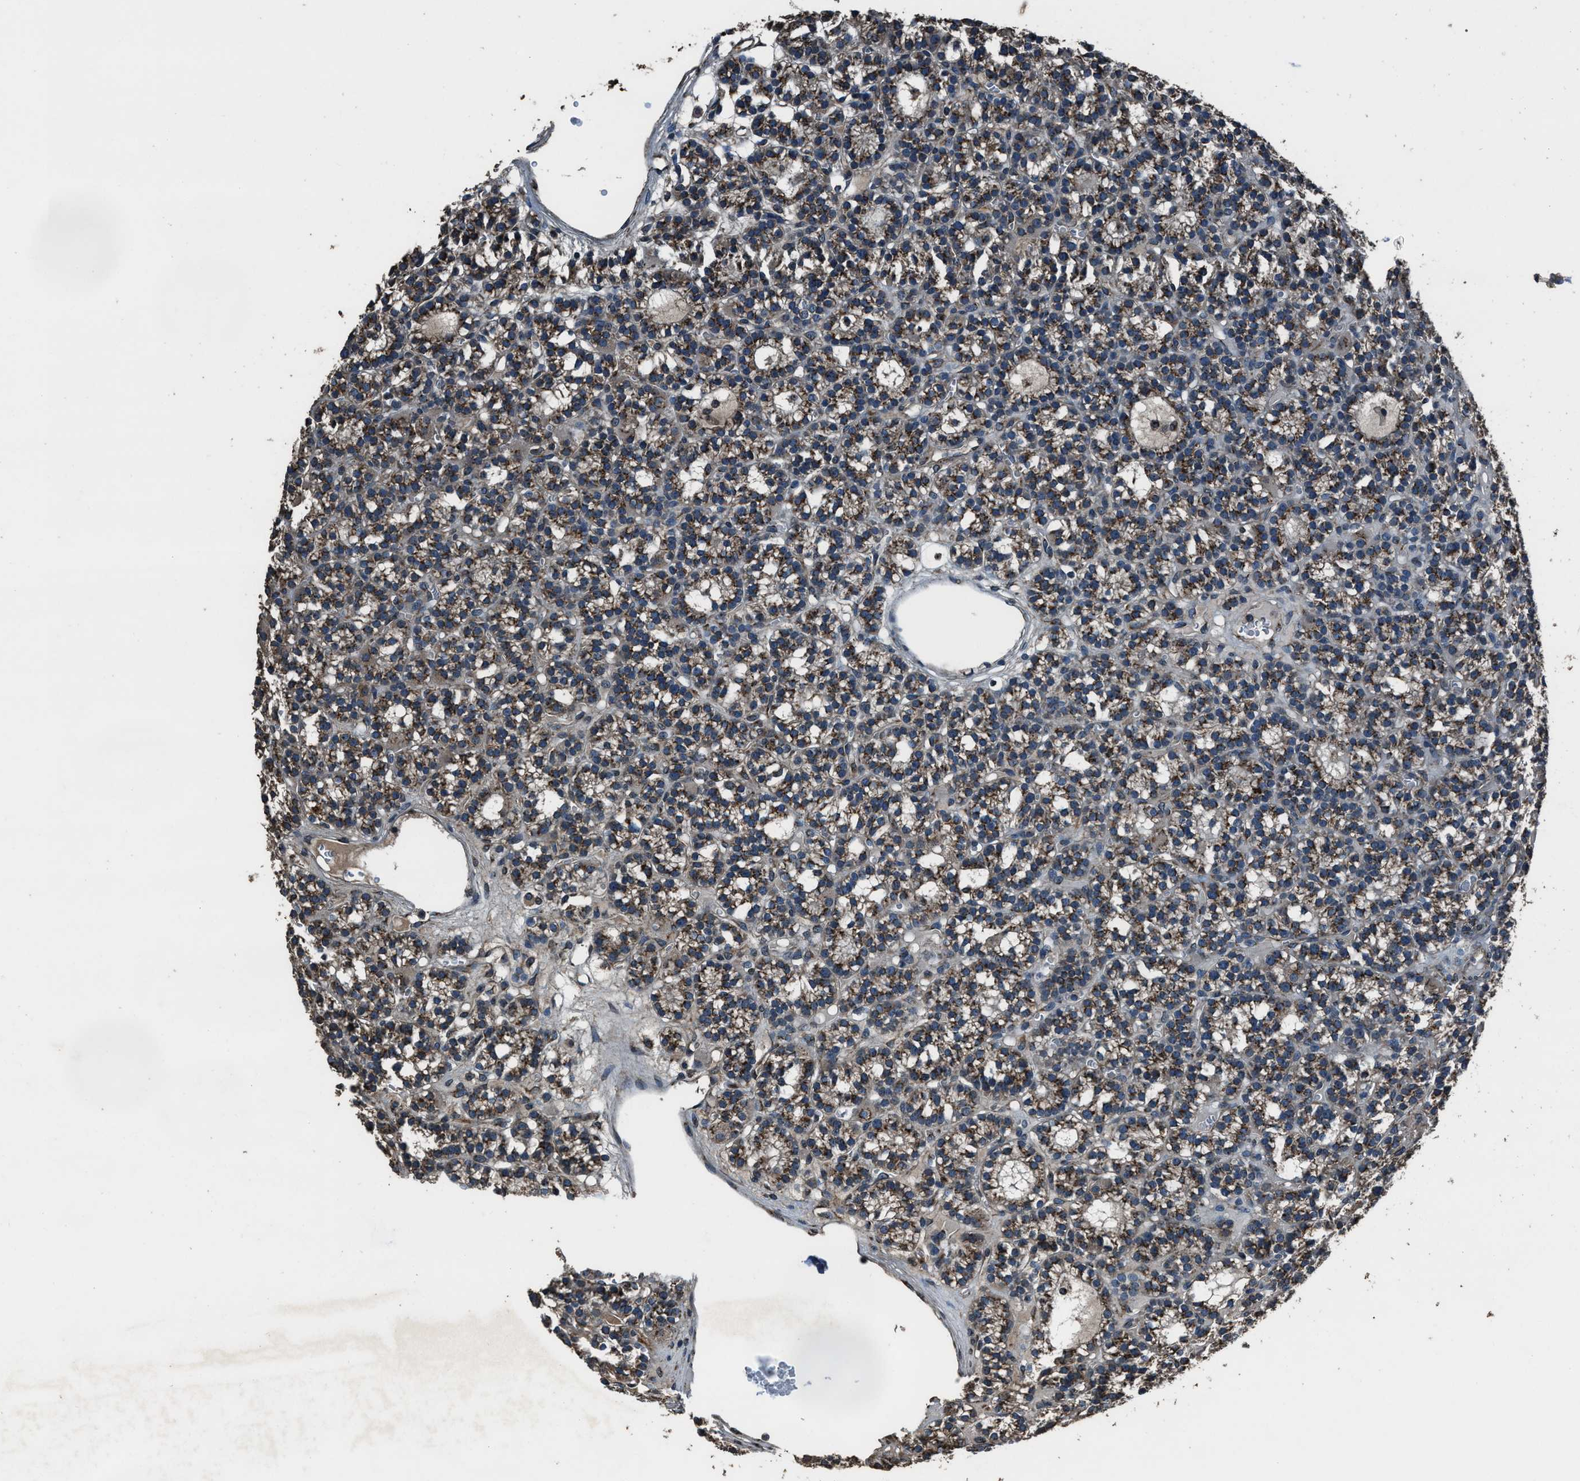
{"staining": {"intensity": "moderate", "quantity": ">75%", "location": "cytoplasmic/membranous"}, "tissue": "parathyroid gland", "cell_type": "Glandular cells", "image_type": "normal", "snomed": [{"axis": "morphology", "description": "Normal tissue, NOS"}, {"axis": "morphology", "description": "Adenoma, NOS"}, {"axis": "topography", "description": "Parathyroid gland"}], "caption": "DAB (3,3'-diaminobenzidine) immunohistochemical staining of benign human parathyroid gland reveals moderate cytoplasmic/membranous protein expression in about >75% of glandular cells.", "gene": "SLC38A10", "patient": {"sex": "female", "age": 58}}